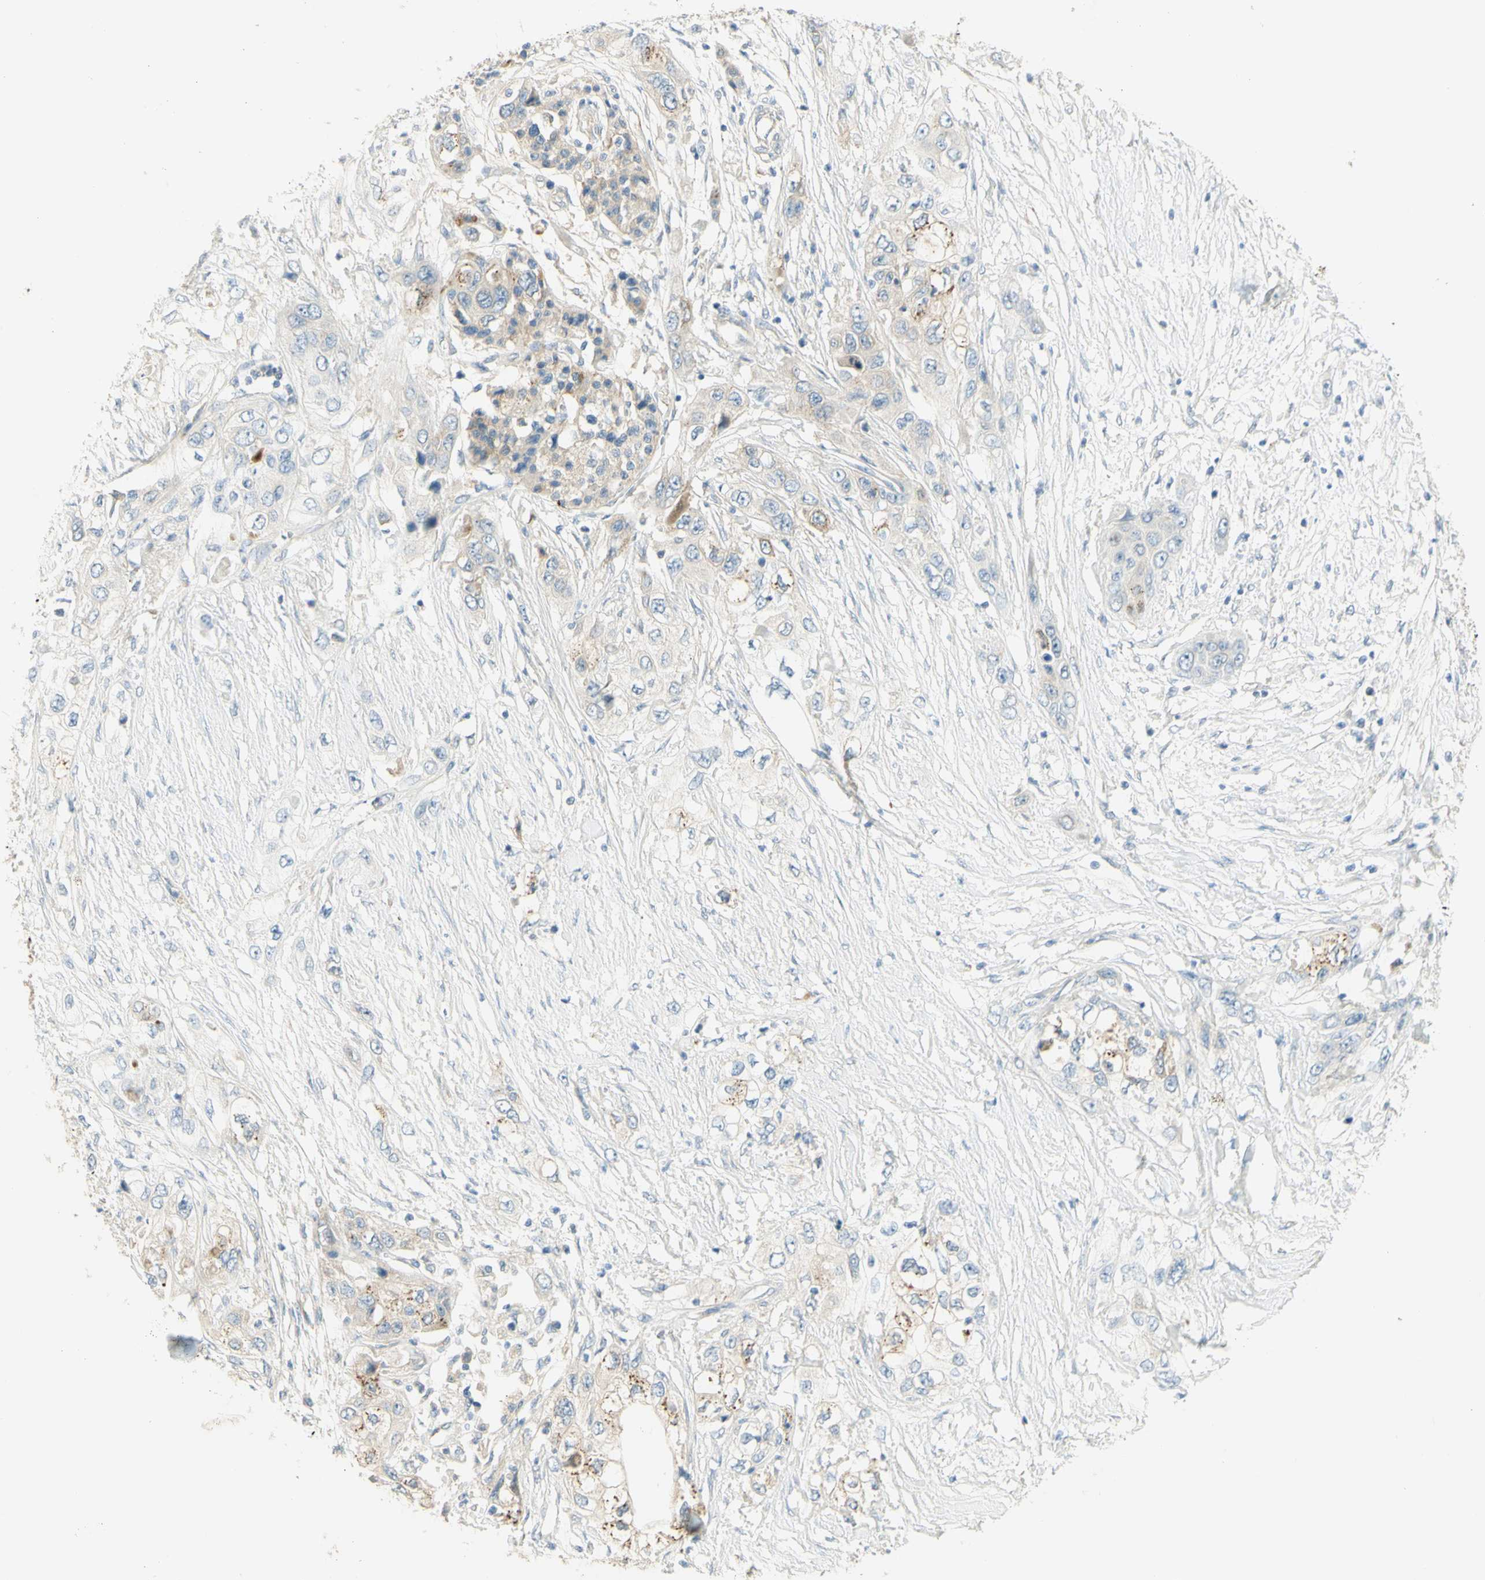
{"staining": {"intensity": "strong", "quantity": "<25%", "location": "cytoplasmic/membranous"}, "tissue": "pancreatic cancer", "cell_type": "Tumor cells", "image_type": "cancer", "snomed": [{"axis": "morphology", "description": "Adenocarcinoma, NOS"}, {"axis": "topography", "description": "Pancreas"}], "caption": "This histopathology image shows immunohistochemistry (IHC) staining of pancreatic adenocarcinoma, with medium strong cytoplasmic/membranous positivity in approximately <25% of tumor cells.", "gene": "GCNT3", "patient": {"sex": "female", "age": 70}}